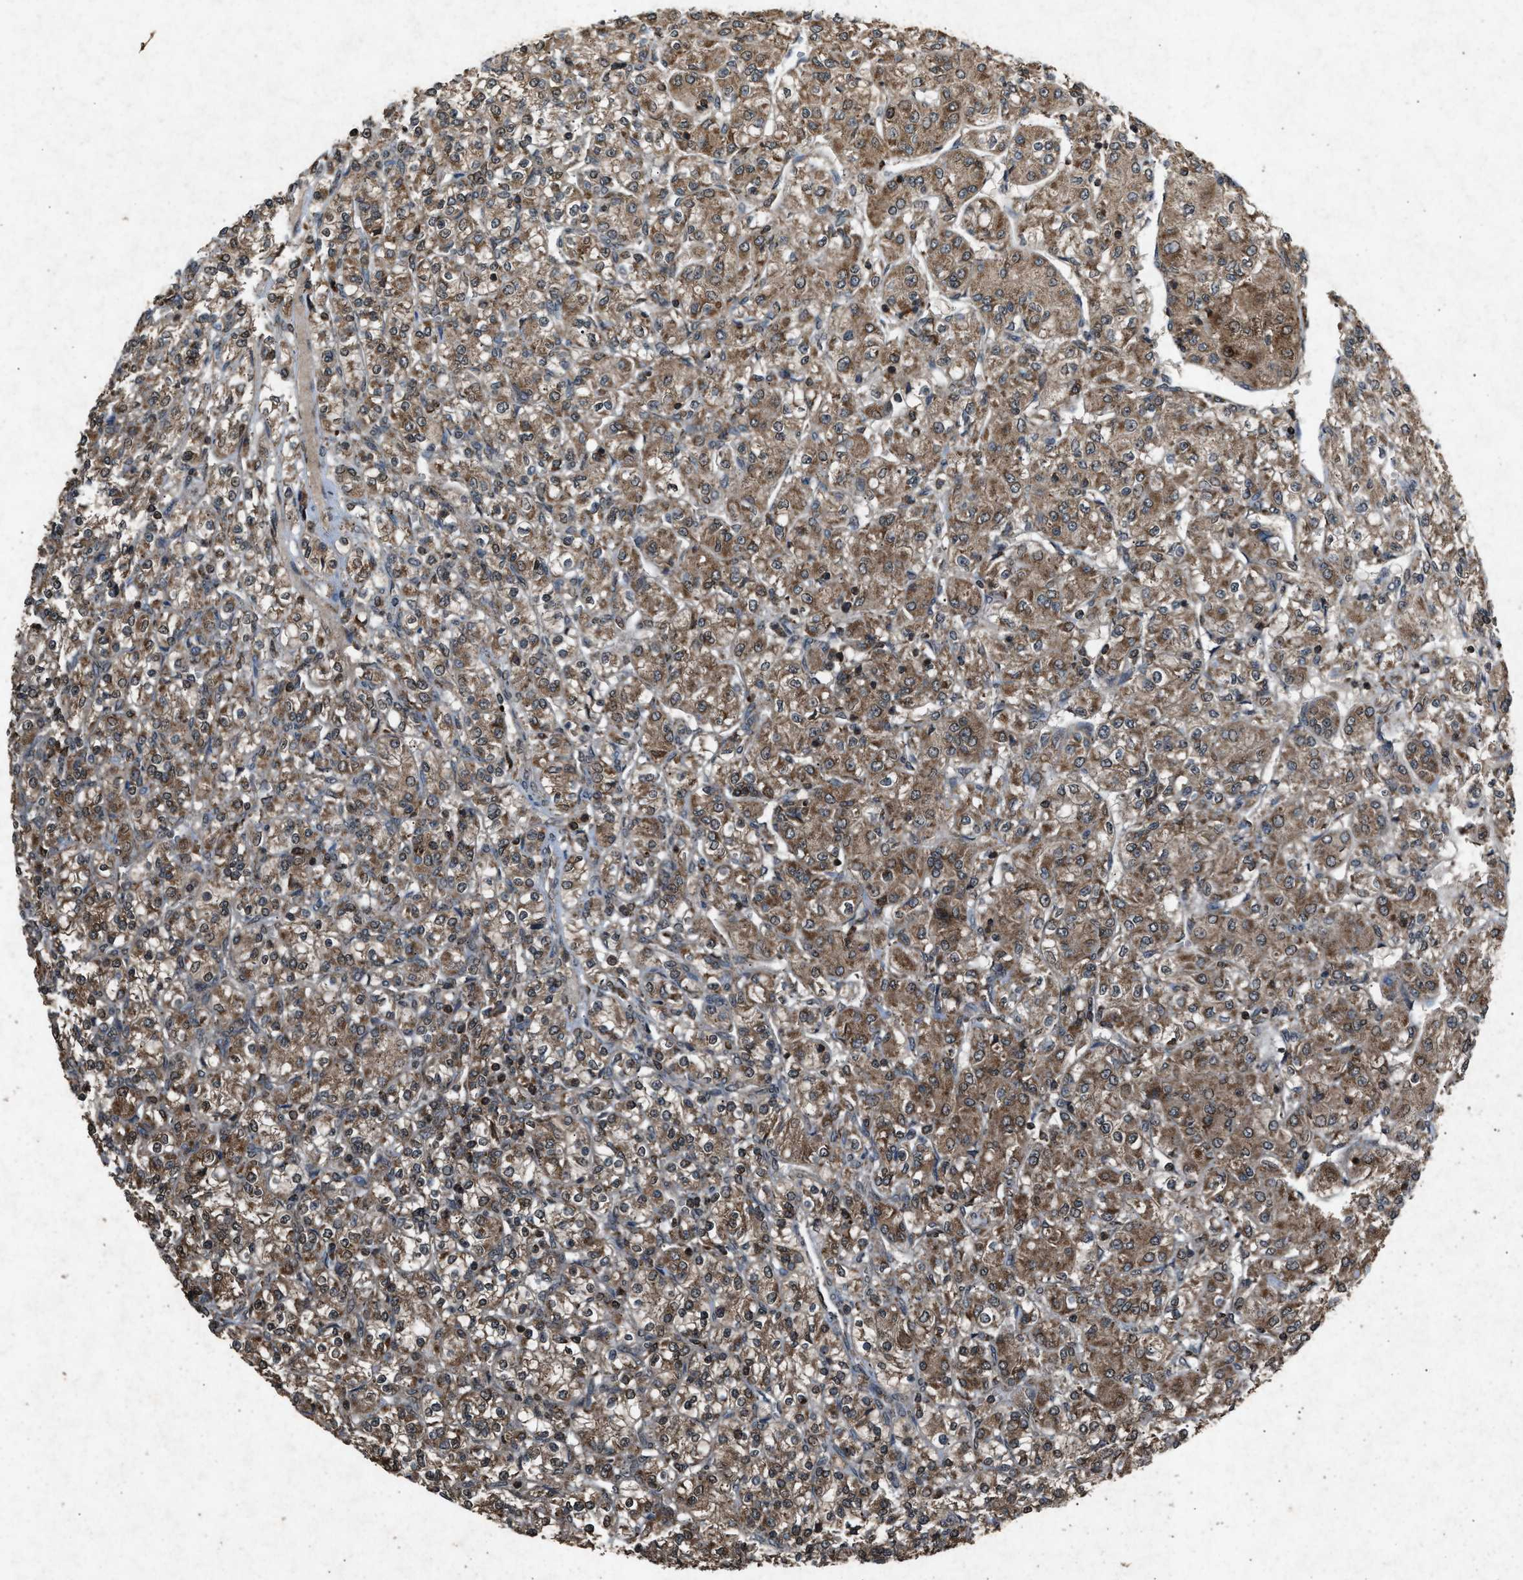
{"staining": {"intensity": "moderate", "quantity": ">75%", "location": "cytoplasmic/membranous"}, "tissue": "renal cancer", "cell_type": "Tumor cells", "image_type": "cancer", "snomed": [{"axis": "morphology", "description": "Adenocarcinoma, NOS"}, {"axis": "topography", "description": "Kidney"}], "caption": "Protein expression analysis of human adenocarcinoma (renal) reveals moderate cytoplasmic/membranous staining in approximately >75% of tumor cells. (DAB (3,3'-diaminobenzidine) = brown stain, brightfield microscopy at high magnification).", "gene": "OAS1", "patient": {"sex": "male", "age": 77}}